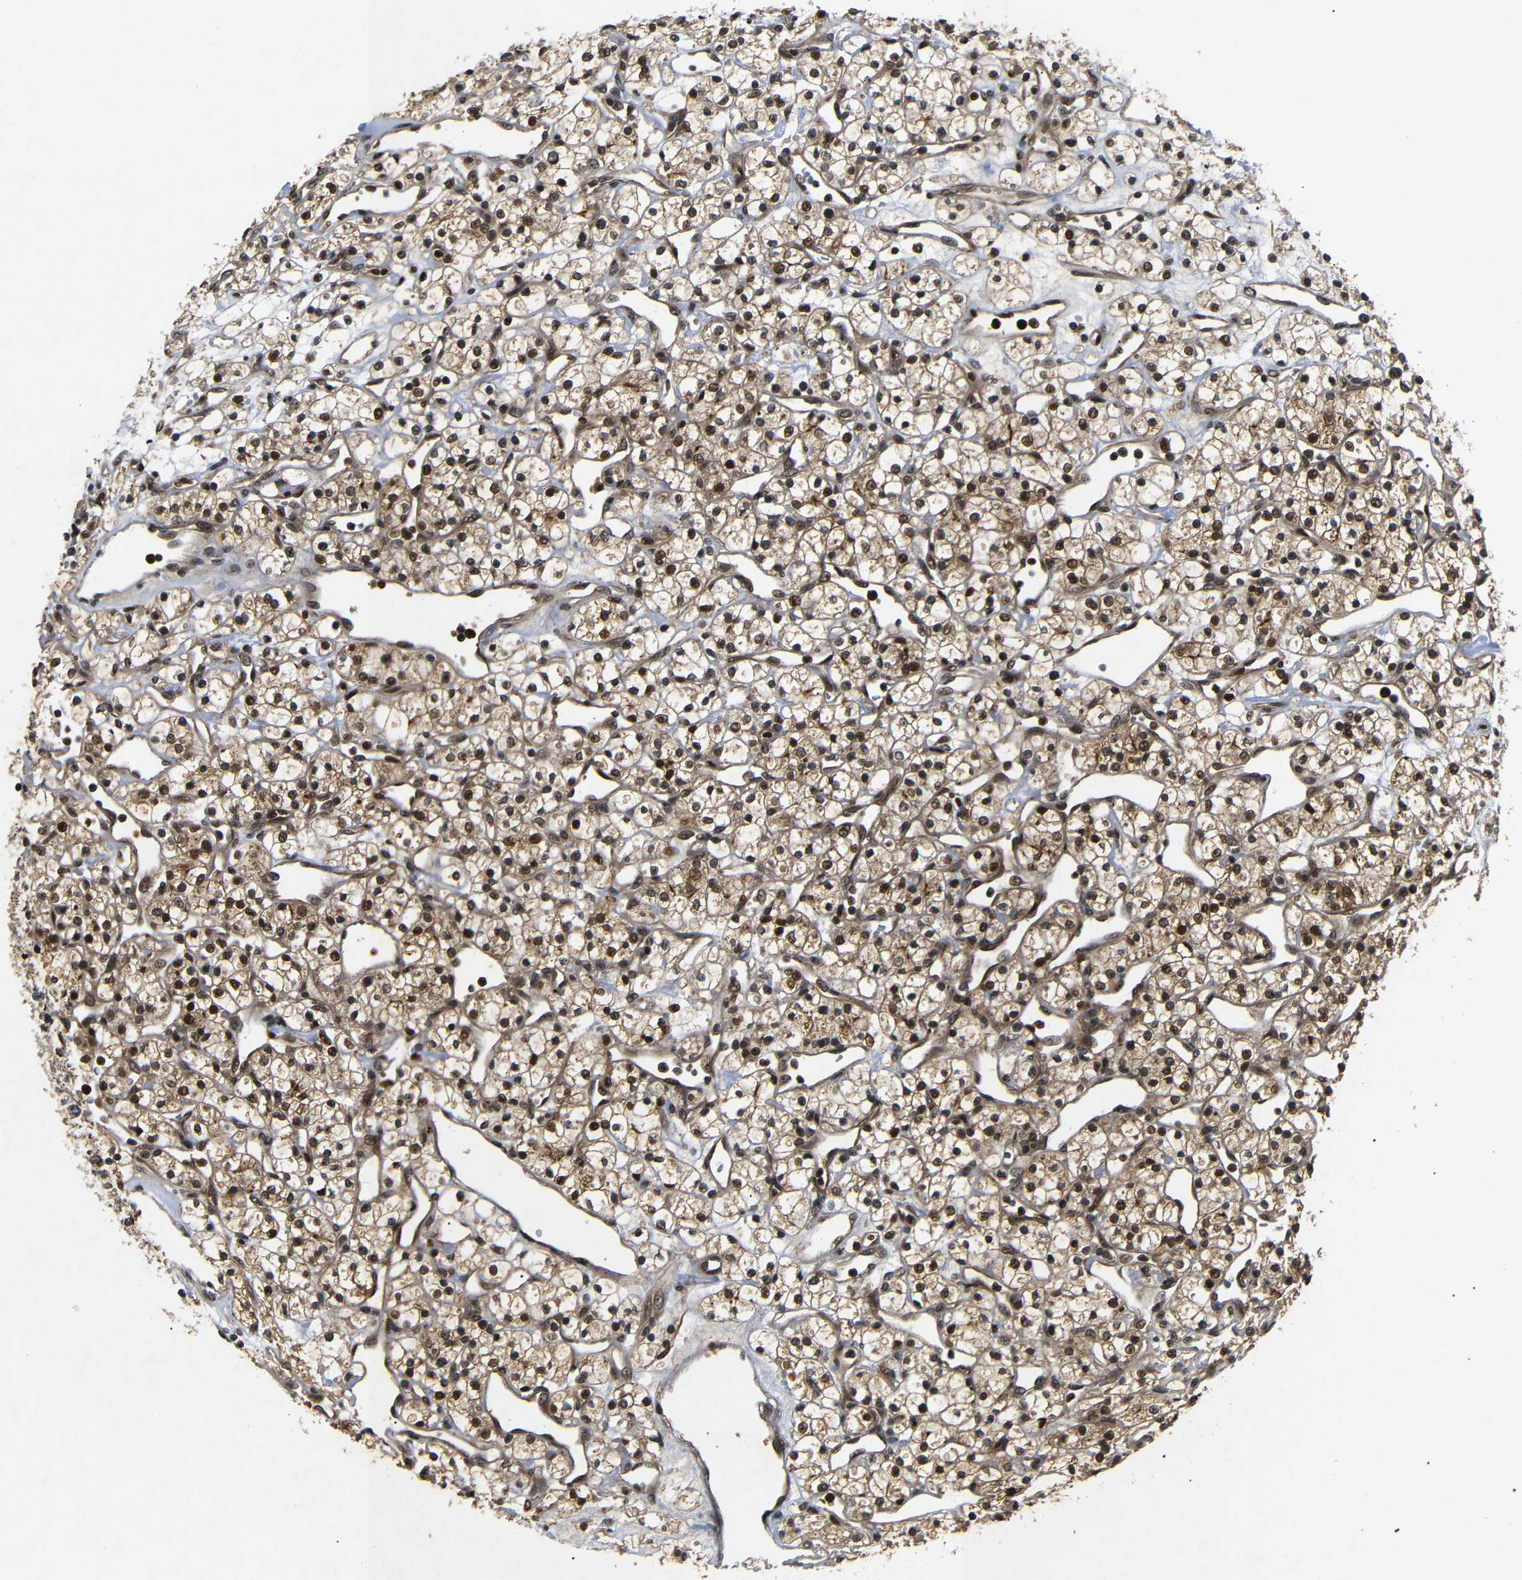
{"staining": {"intensity": "strong", "quantity": ">75%", "location": "cytoplasmic/membranous,nuclear"}, "tissue": "renal cancer", "cell_type": "Tumor cells", "image_type": "cancer", "snomed": [{"axis": "morphology", "description": "Adenocarcinoma, NOS"}, {"axis": "topography", "description": "Kidney"}], "caption": "A high amount of strong cytoplasmic/membranous and nuclear staining is identified in about >75% of tumor cells in adenocarcinoma (renal) tissue.", "gene": "KIF23", "patient": {"sex": "female", "age": 60}}